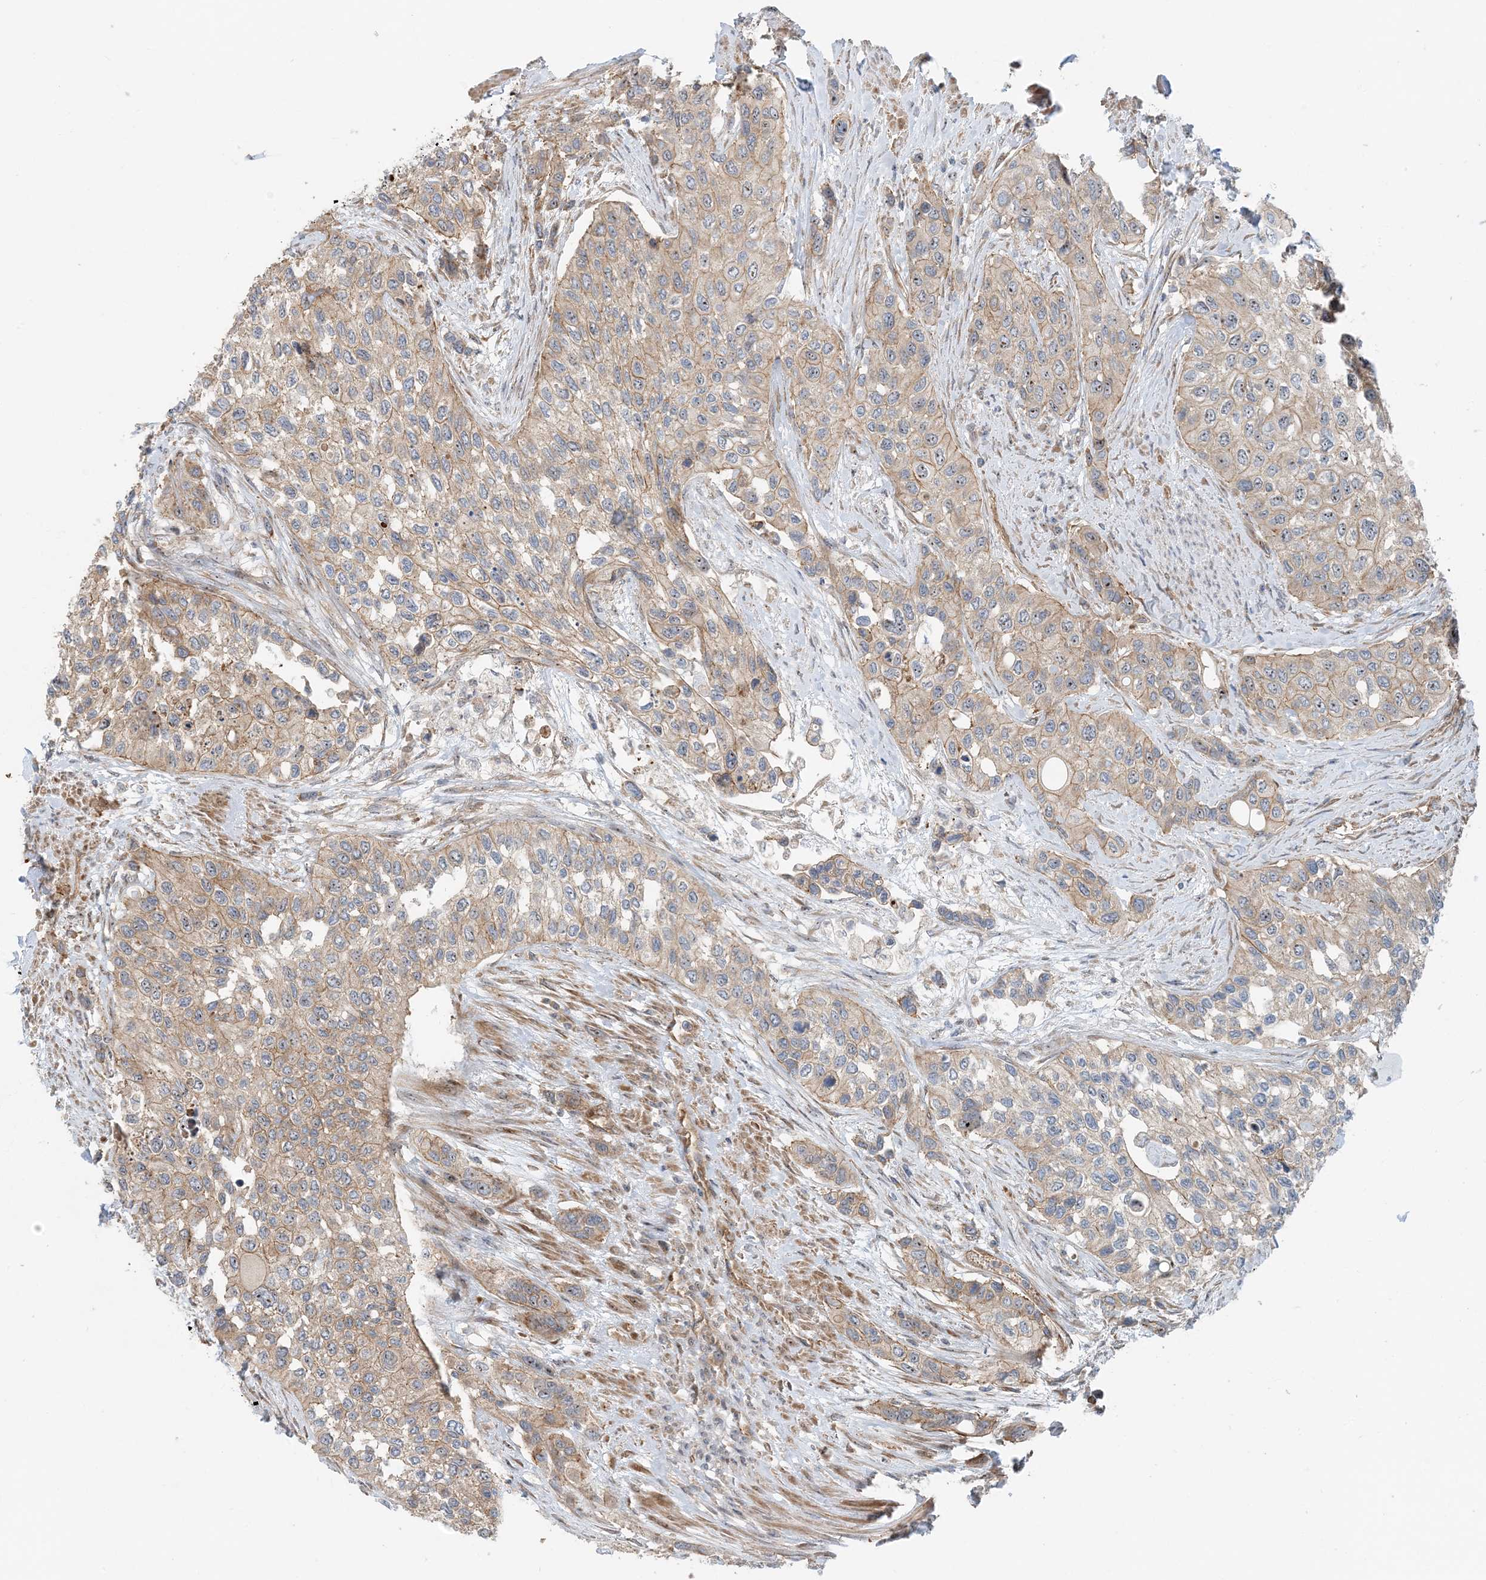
{"staining": {"intensity": "weak", "quantity": "25%-75%", "location": "cytoplasmic/membranous"}, "tissue": "urothelial cancer", "cell_type": "Tumor cells", "image_type": "cancer", "snomed": [{"axis": "morphology", "description": "Normal tissue, NOS"}, {"axis": "morphology", "description": "Urothelial carcinoma, High grade"}, {"axis": "topography", "description": "Vascular tissue"}, {"axis": "topography", "description": "Urinary bladder"}], "caption": "The micrograph demonstrates a brown stain indicating the presence of a protein in the cytoplasmic/membranous of tumor cells in urothelial cancer.", "gene": "MYL5", "patient": {"sex": "female", "age": 56}}